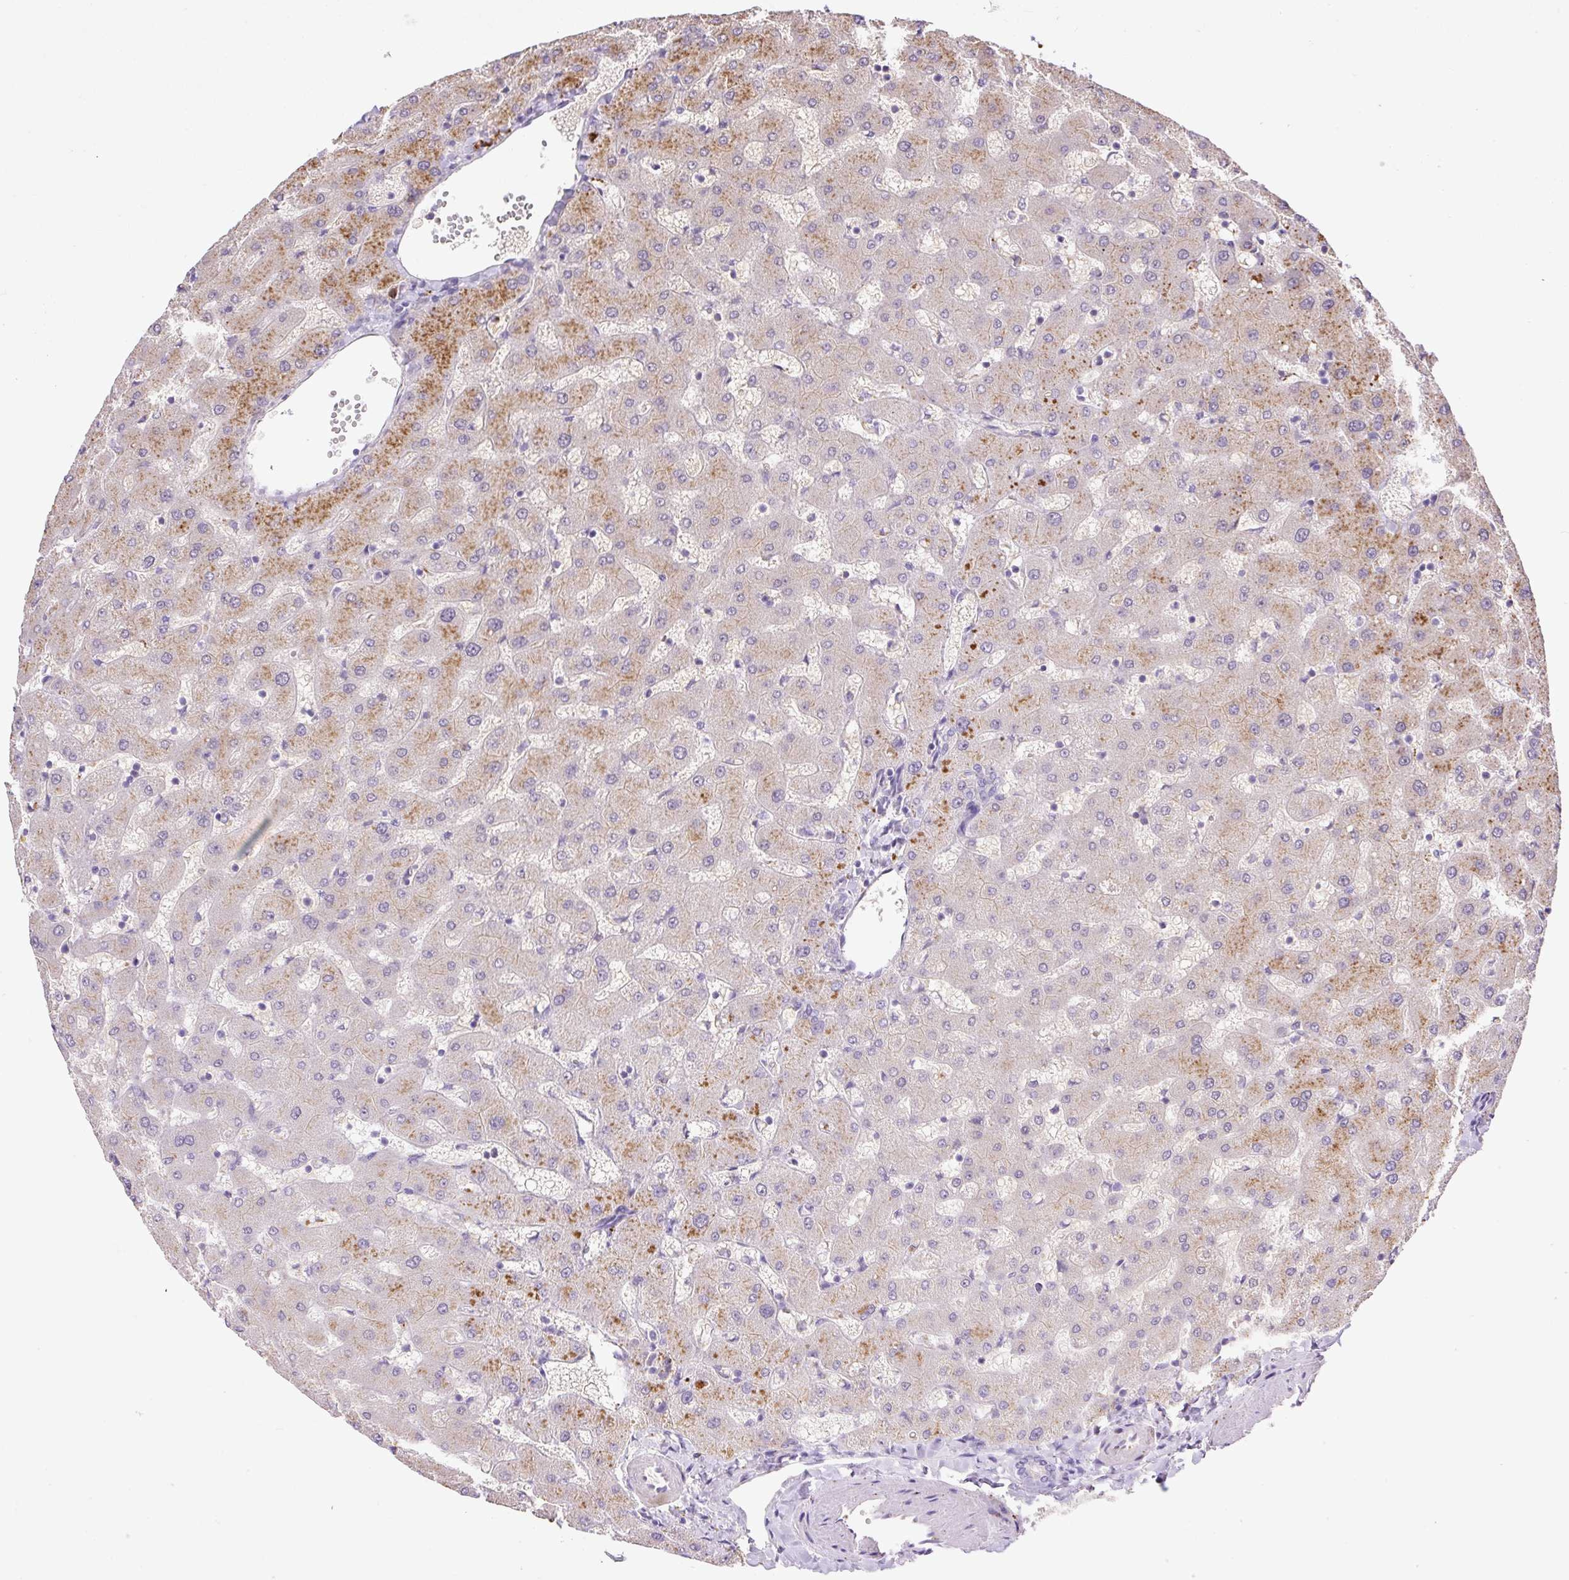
{"staining": {"intensity": "negative", "quantity": "none", "location": "none"}, "tissue": "liver", "cell_type": "Cholangiocytes", "image_type": "normal", "snomed": [{"axis": "morphology", "description": "Normal tissue, NOS"}, {"axis": "topography", "description": "Liver"}], "caption": "The photomicrograph exhibits no significant staining in cholangiocytes of liver.", "gene": "HABP4", "patient": {"sex": "female", "age": 63}}